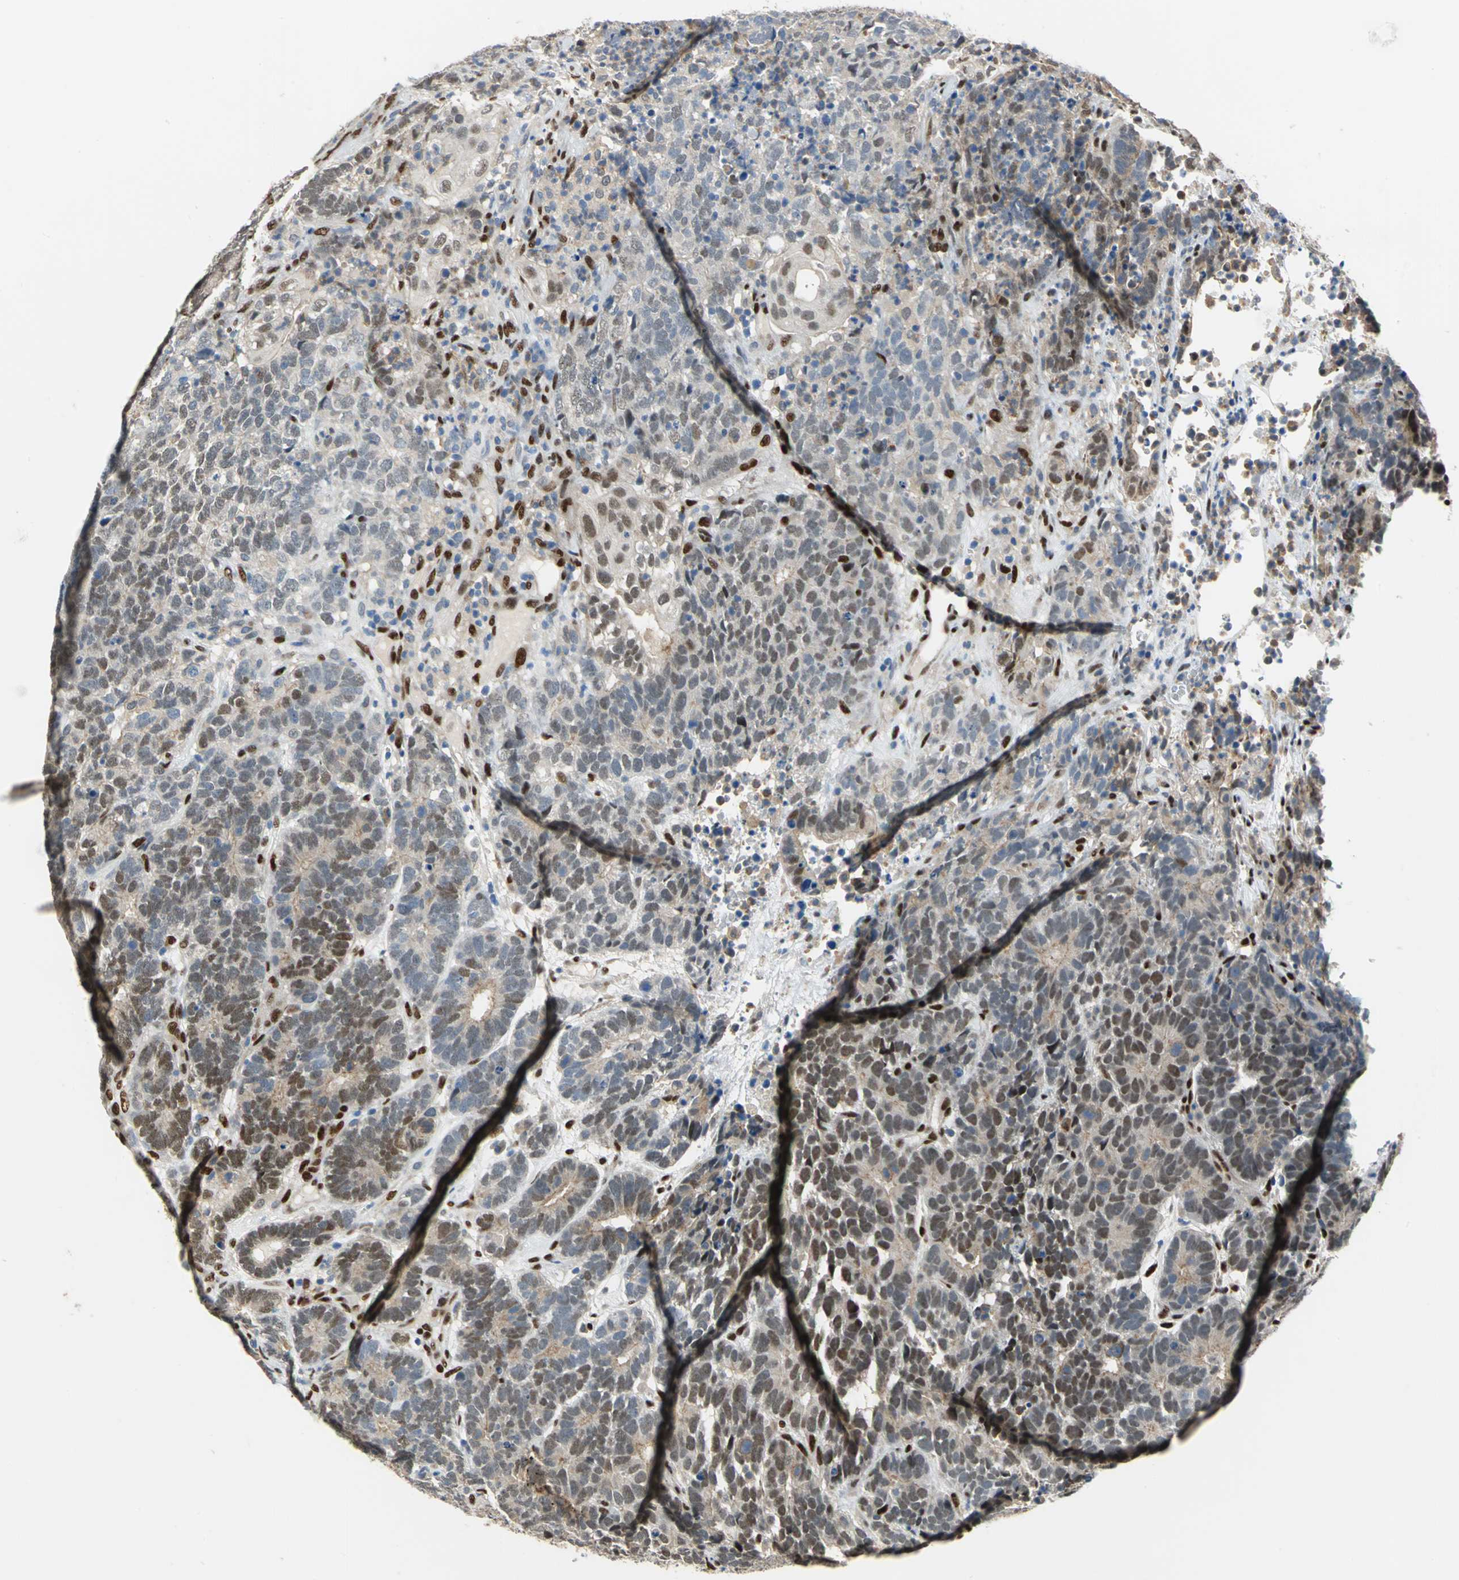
{"staining": {"intensity": "moderate", "quantity": ">75%", "location": "cytoplasmic/membranous,nuclear"}, "tissue": "testis cancer", "cell_type": "Tumor cells", "image_type": "cancer", "snomed": [{"axis": "morphology", "description": "Carcinoma, Embryonal, NOS"}, {"axis": "topography", "description": "Testis"}], "caption": "An immunohistochemistry (IHC) micrograph of tumor tissue is shown. Protein staining in brown shows moderate cytoplasmic/membranous and nuclear positivity in testis cancer (embryonal carcinoma) within tumor cells.", "gene": "RBFOX2", "patient": {"sex": "male", "age": 26}}